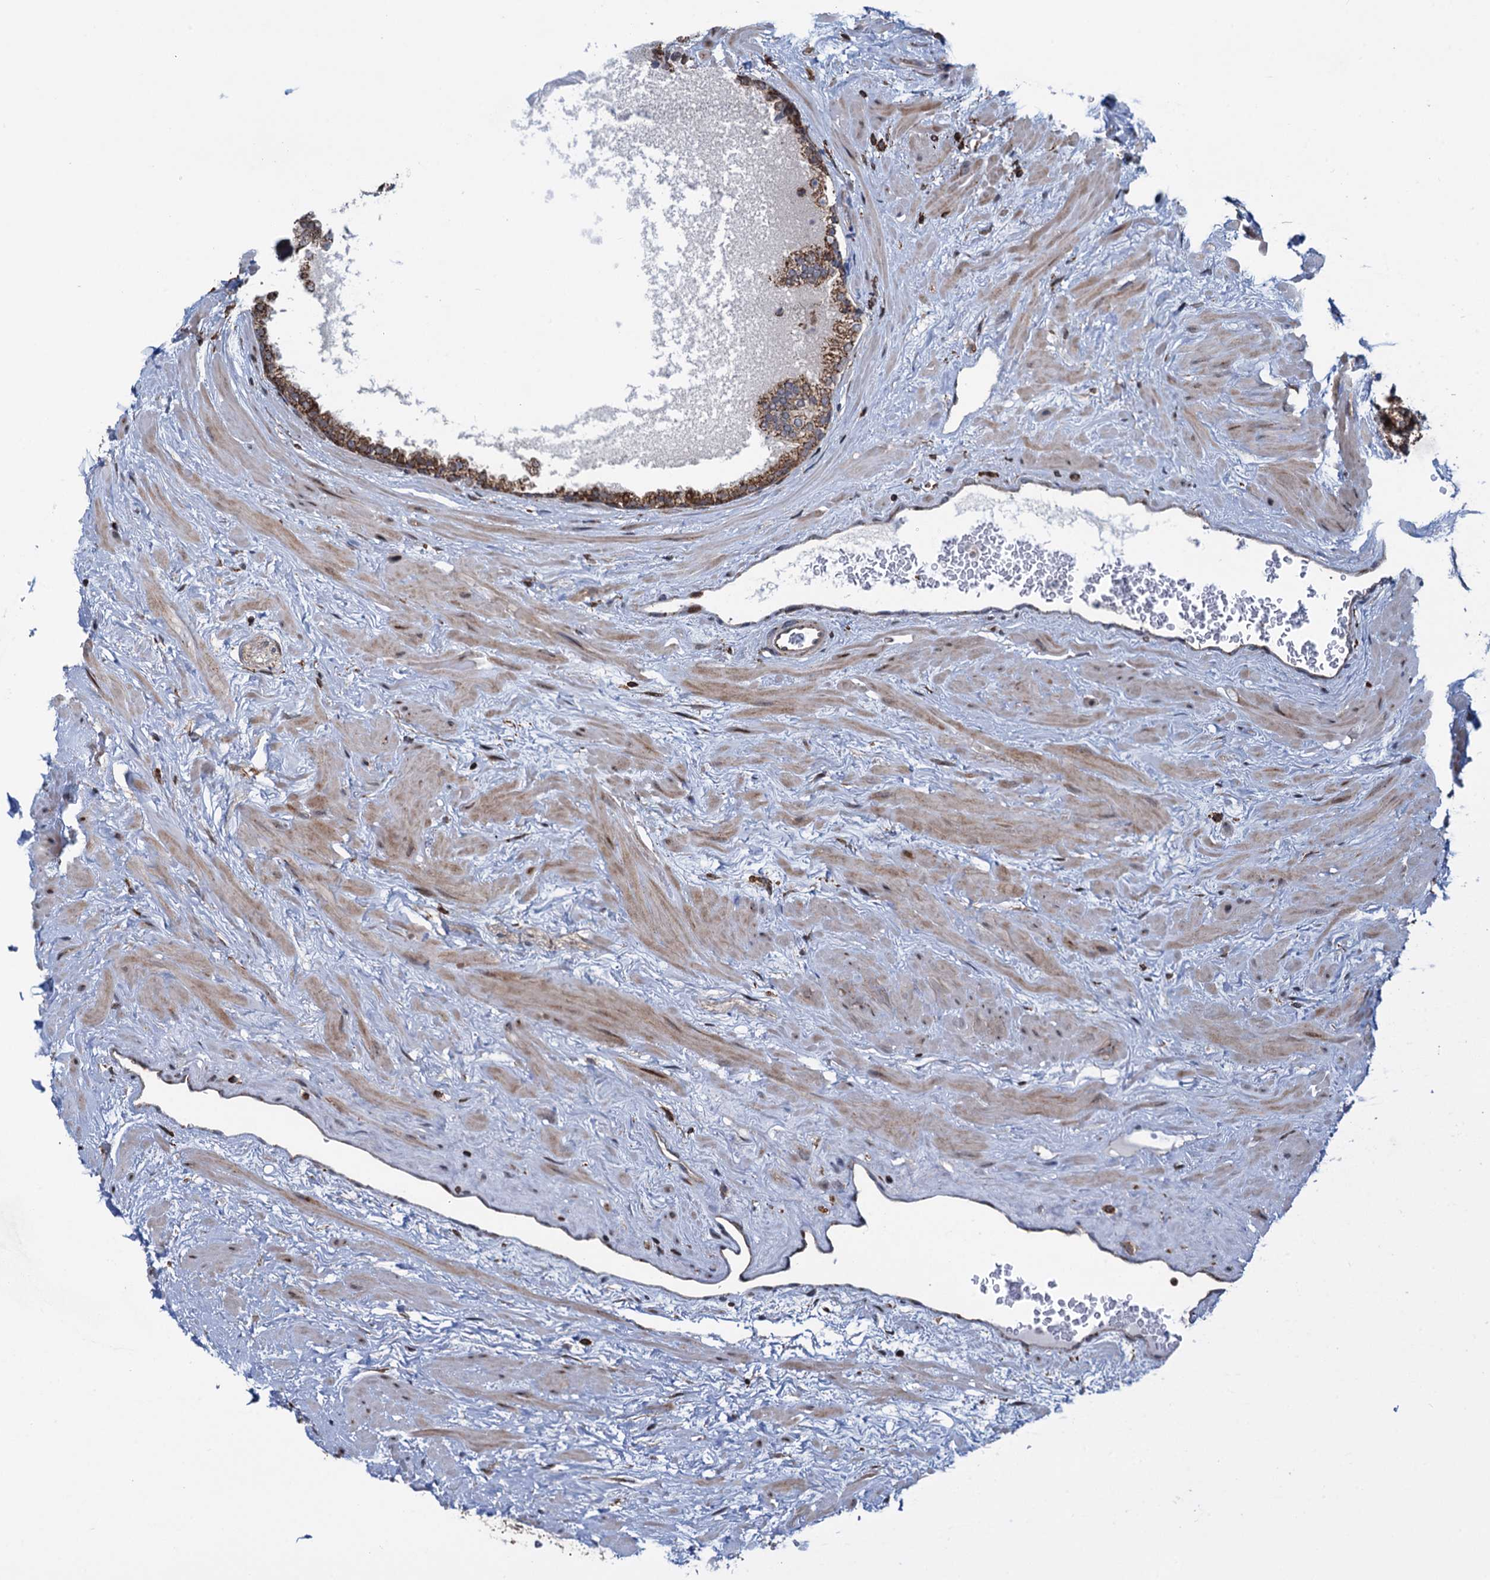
{"staining": {"intensity": "moderate", "quantity": ">75%", "location": "cytoplasmic/membranous"}, "tissue": "prostate", "cell_type": "Glandular cells", "image_type": "normal", "snomed": [{"axis": "morphology", "description": "Normal tissue, NOS"}, {"axis": "topography", "description": "Prostate"}], "caption": "High-power microscopy captured an immunohistochemistry (IHC) image of unremarkable prostate, revealing moderate cytoplasmic/membranous expression in about >75% of glandular cells. (Stains: DAB (3,3'-diaminobenzidine) in brown, nuclei in blue, Microscopy: brightfield microscopy at high magnification).", "gene": "CCDC102A", "patient": {"sex": "male", "age": 48}}